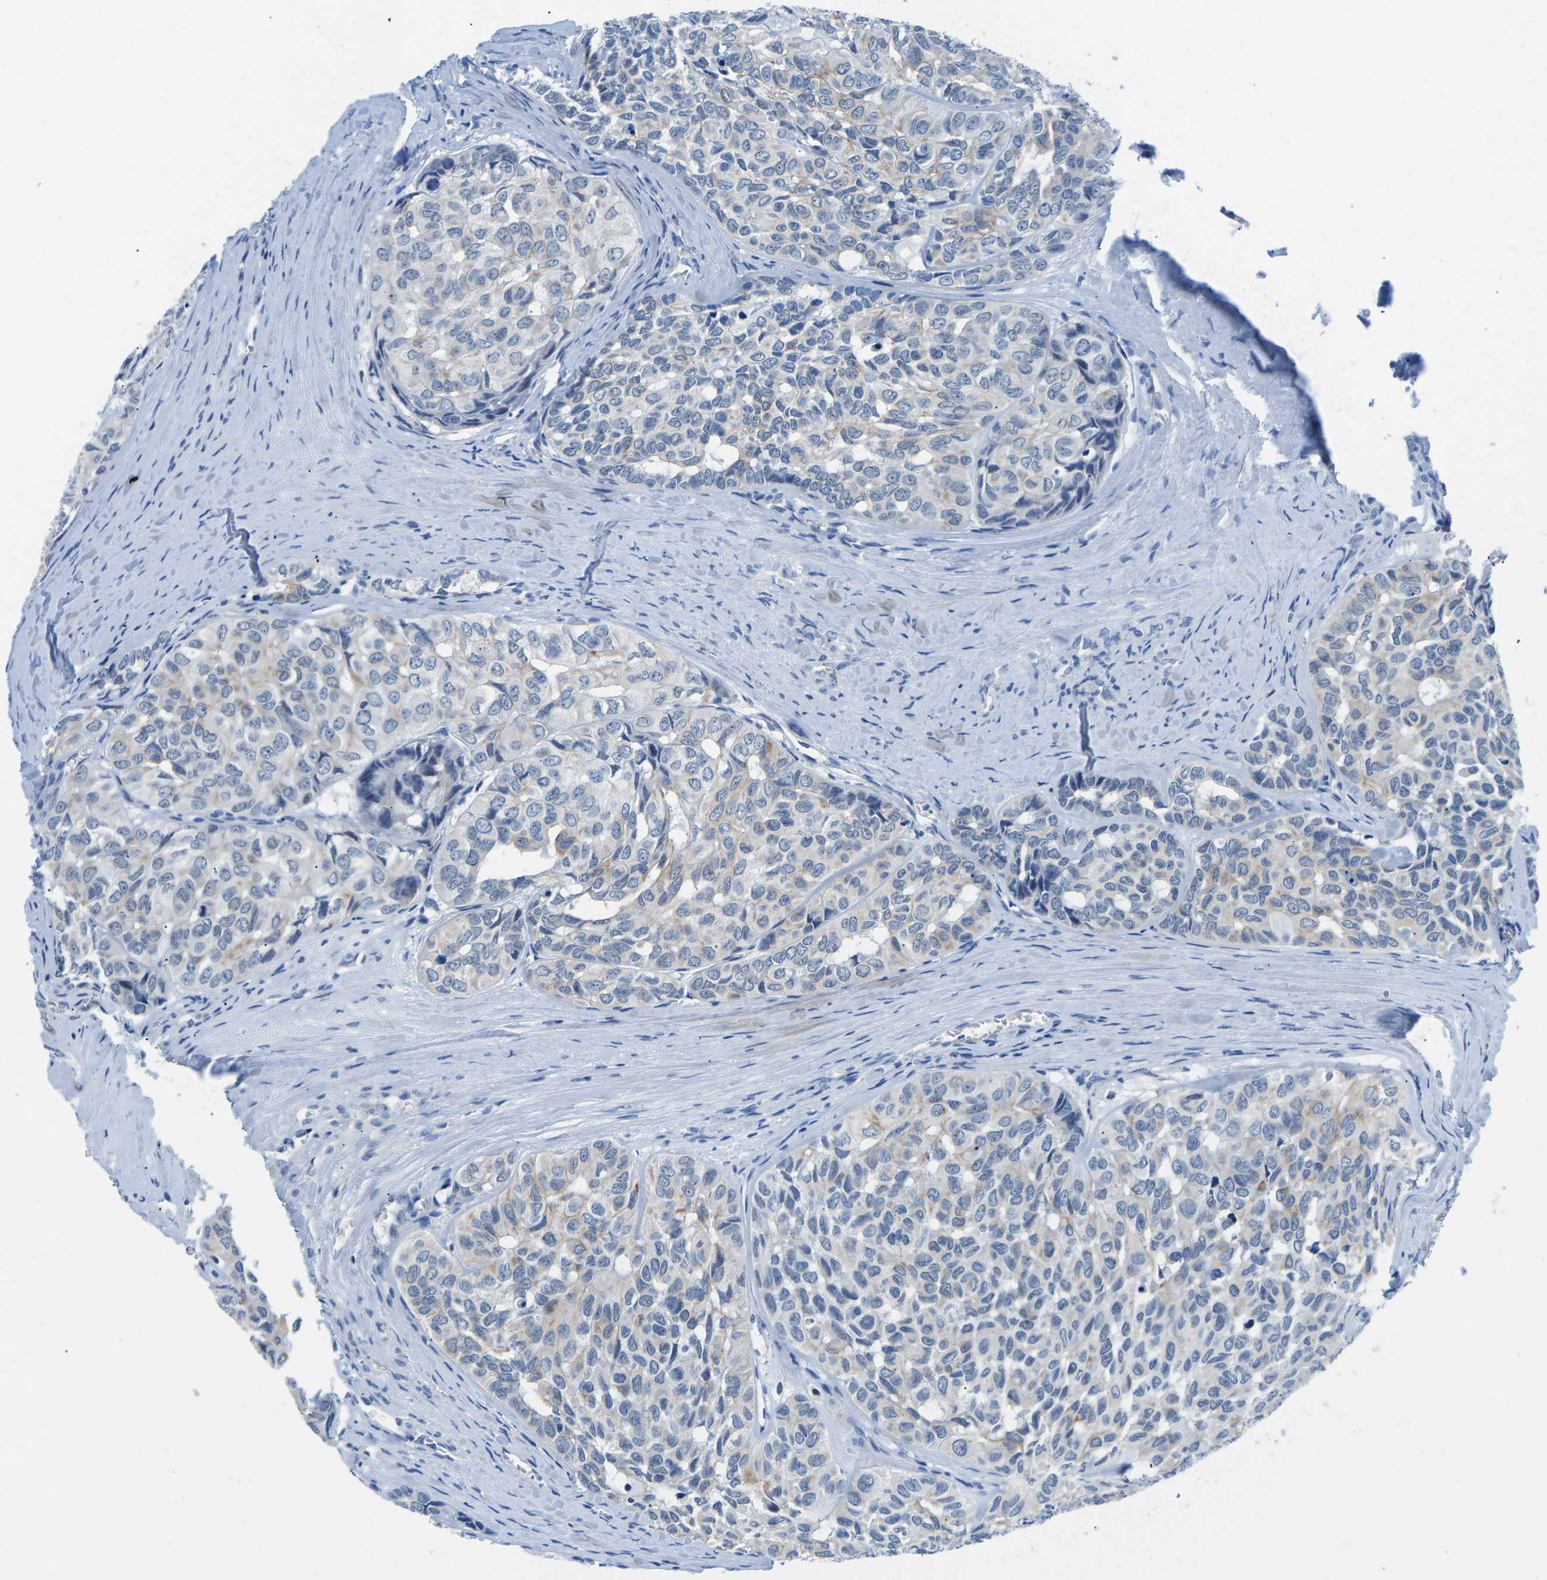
{"staining": {"intensity": "moderate", "quantity": "<25%", "location": "cytoplasmic/membranous"}, "tissue": "head and neck cancer", "cell_type": "Tumor cells", "image_type": "cancer", "snomed": [{"axis": "morphology", "description": "Adenocarcinoma, NOS"}, {"axis": "topography", "description": "Salivary gland, NOS"}, {"axis": "topography", "description": "Head-Neck"}], "caption": "A photomicrograph showing moderate cytoplasmic/membranous staining in approximately <25% of tumor cells in head and neck adenocarcinoma, as visualized by brown immunohistochemical staining.", "gene": "TM6SF1", "patient": {"sex": "female", "age": 76}}